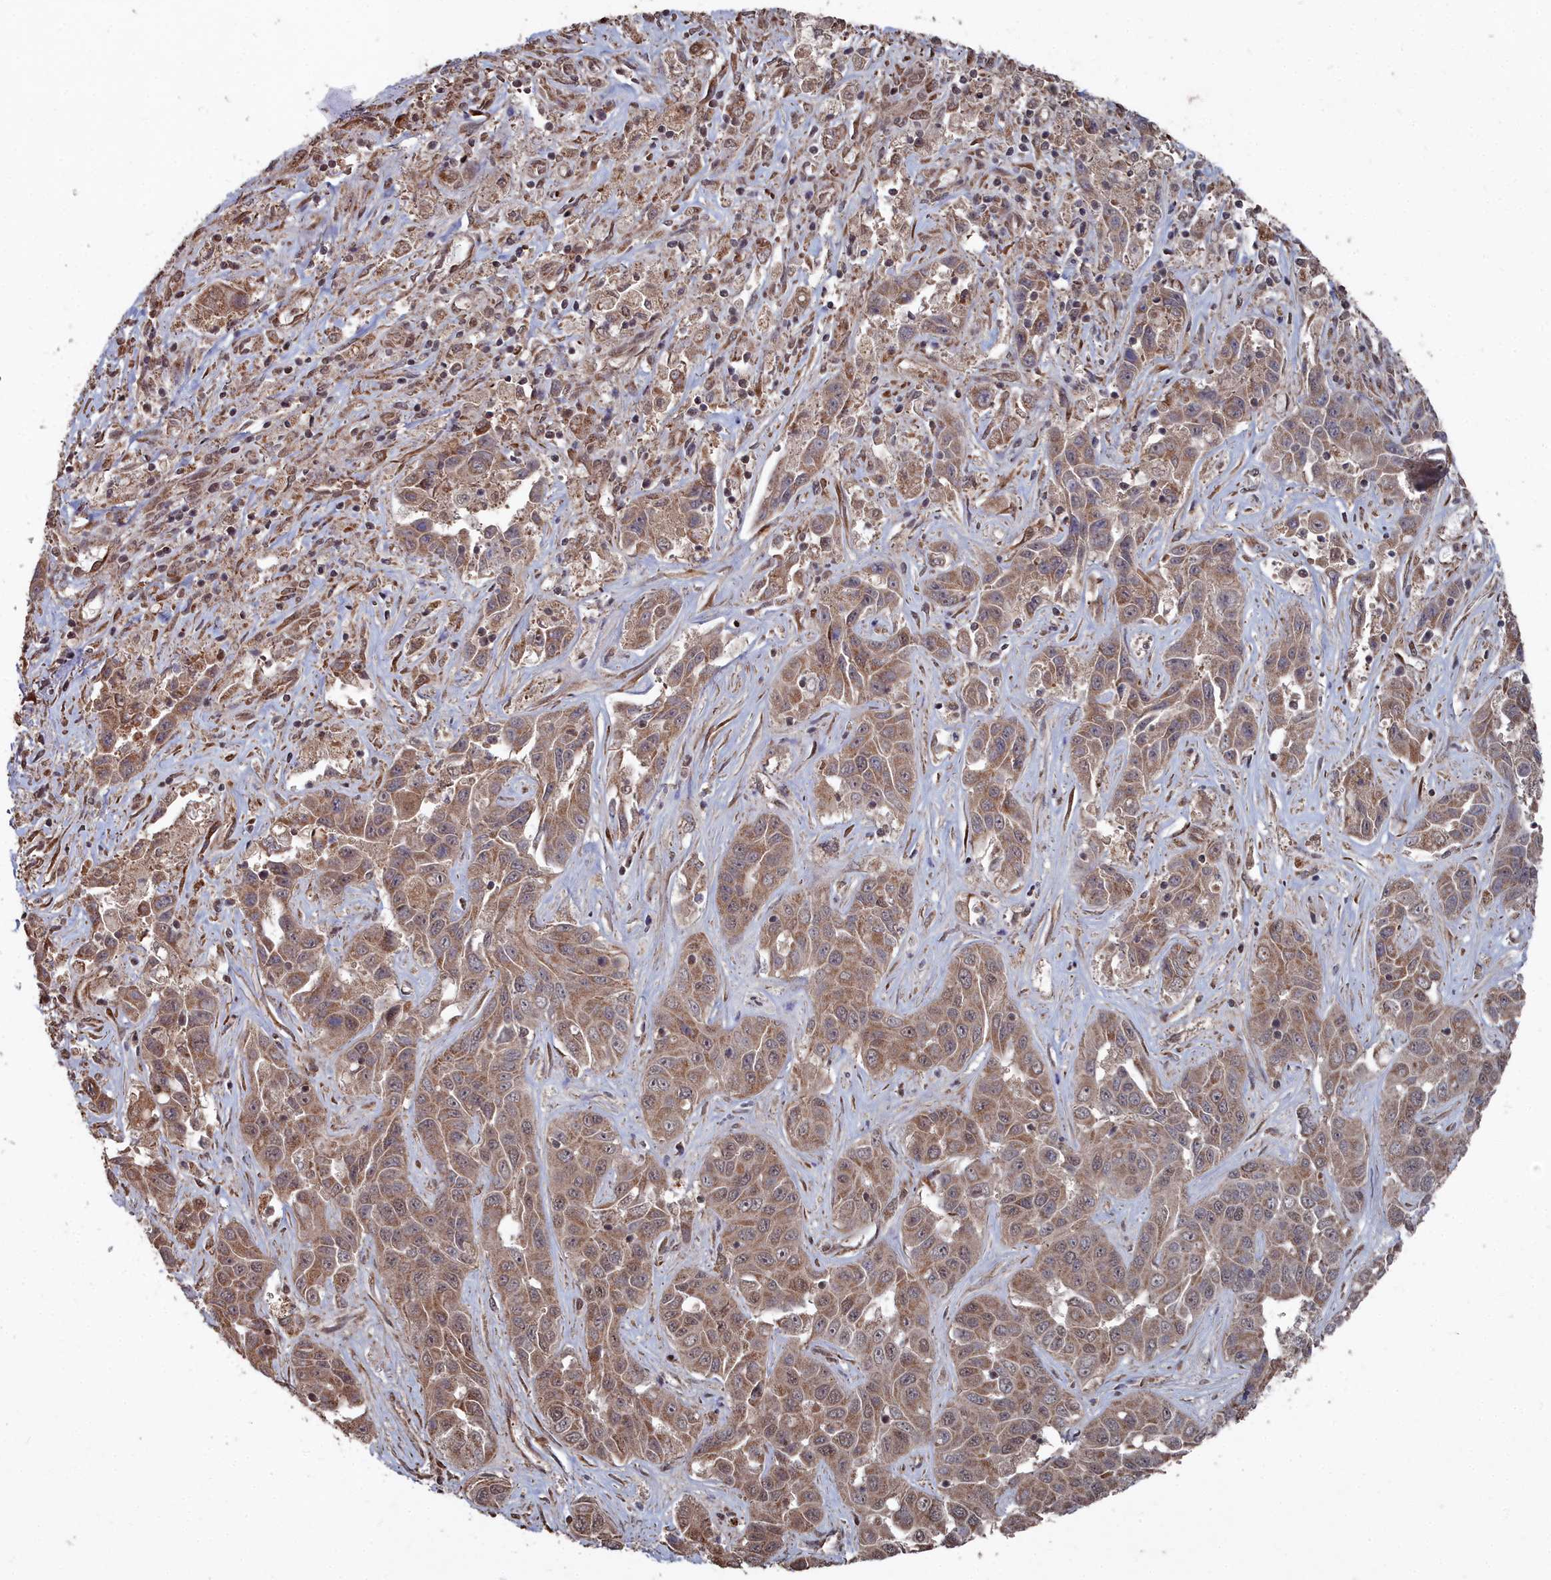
{"staining": {"intensity": "moderate", "quantity": ">75%", "location": "cytoplasmic/membranous,nuclear"}, "tissue": "liver cancer", "cell_type": "Tumor cells", "image_type": "cancer", "snomed": [{"axis": "morphology", "description": "Cholangiocarcinoma"}, {"axis": "topography", "description": "Liver"}], "caption": "Protein staining of liver cancer tissue shows moderate cytoplasmic/membranous and nuclear positivity in approximately >75% of tumor cells. The protein is stained brown, and the nuclei are stained in blue (DAB IHC with brightfield microscopy, high magnification).", "gene": "CCNP", "patient": {"sex": "female", "age": 52}}